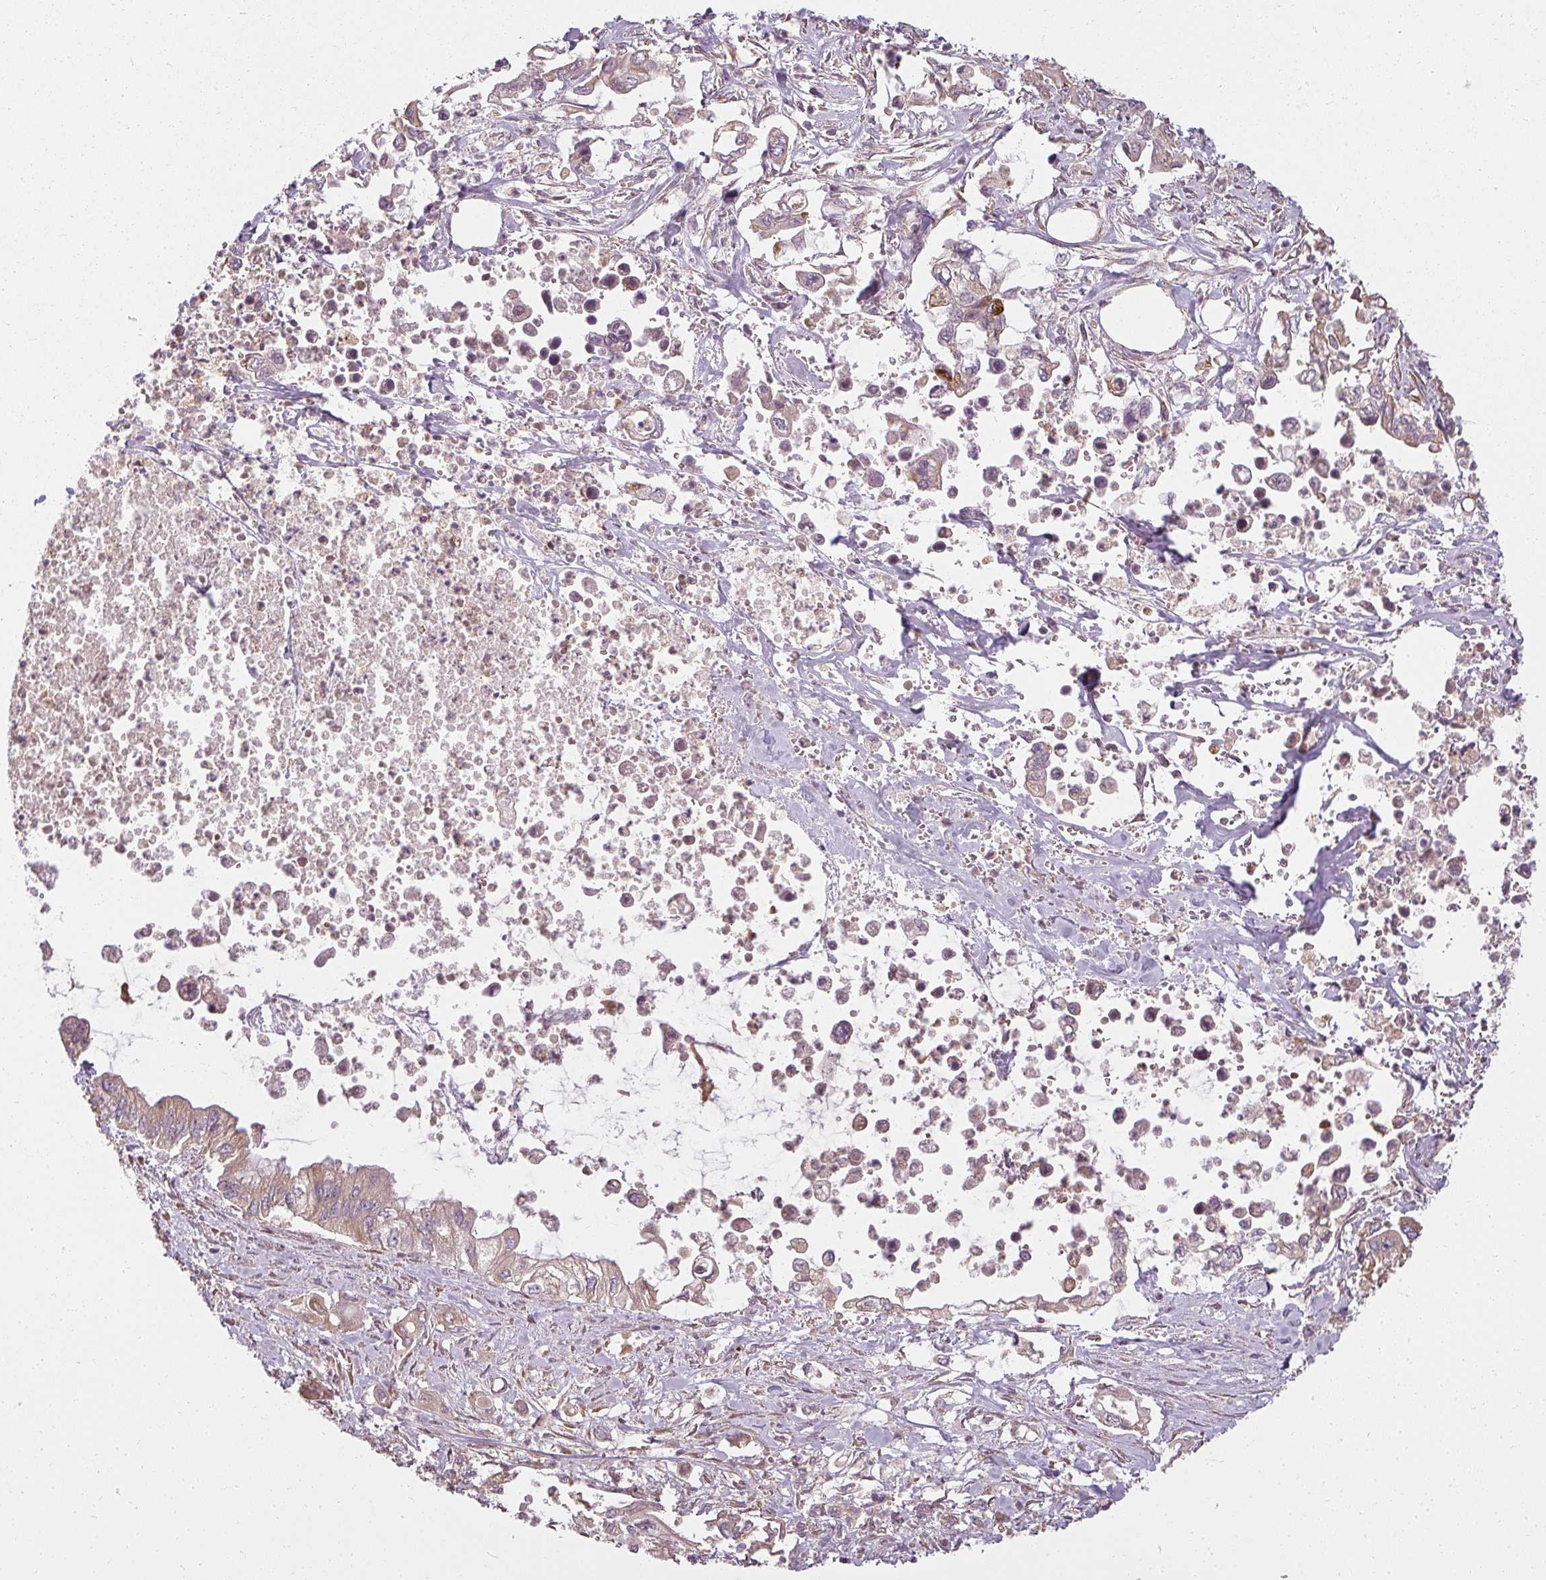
{"staining": {"intensity": "moderate", "quantity": ">75%", "location": "cytoplasmic/membranous"}, "tissue": "pancreatic cancer", "cell_type": "Tumor cells", "image_type": "cancer", "snomed": [{"axis": "morphology", "description": "Adenocarcinoma, NOS"}, {"axis": "topography", "description": "Pancreas"}], "caption": "Adenocarcinoma (pancreatic) stained with DAB immunohistochemistry (IHC) reveals medium levels of moderate cytoplasmic/membranous staining in about >75% of tumor cells. (DAB (3,3'-diaminobenzidine) IHC, brown staining for protein, blue staining for nuclei).", "gene": "RPL24", "patient": {"sex": "male", "age": 61}}